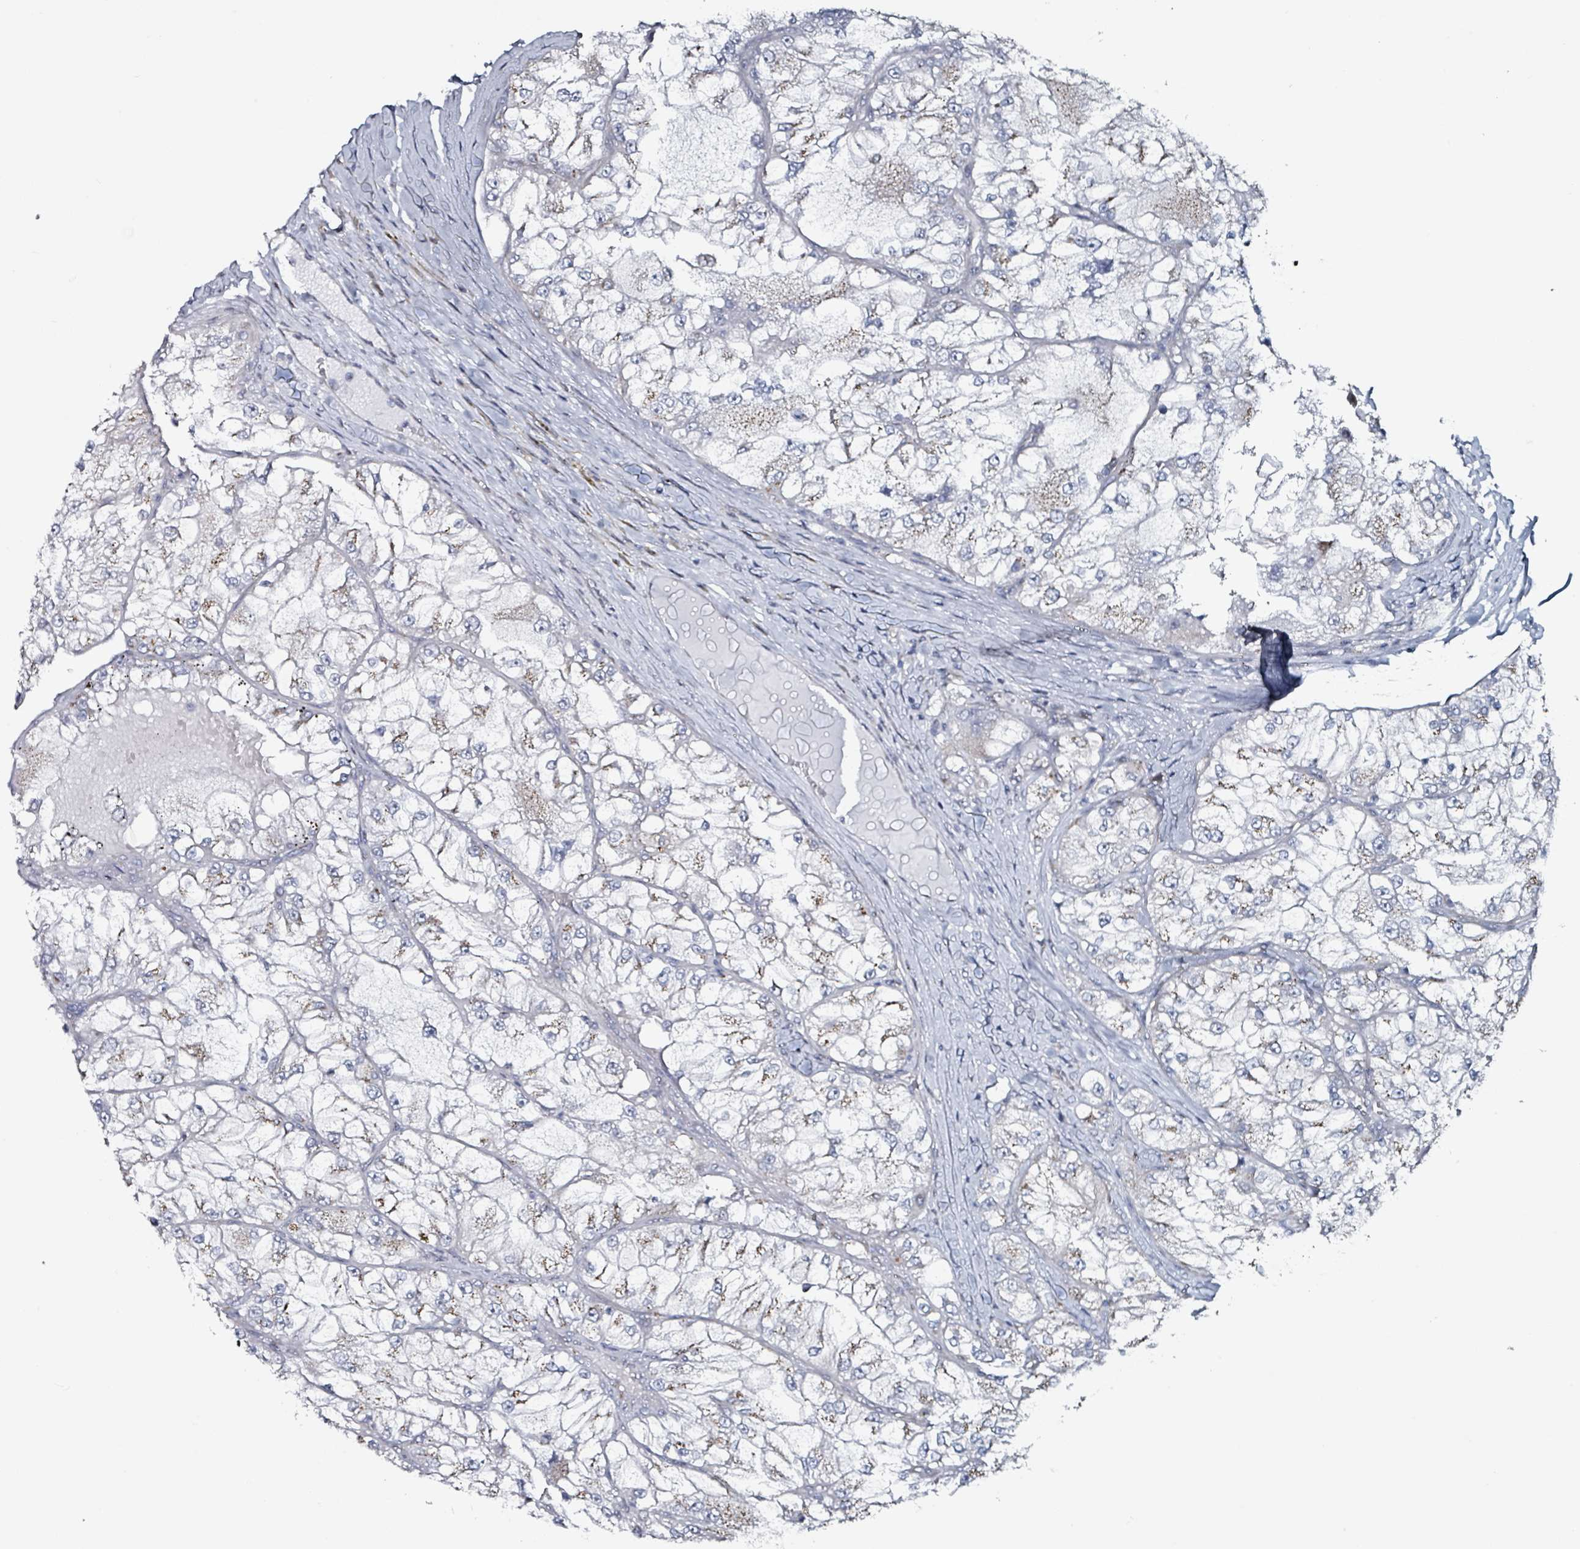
{"staining": {"intensity": "negative", "quantity": "none", "location": "none"}, "tissue": "renal cancer", "cell_type": "Tumor cells", "image_type": "cancer", "snomed": [{"axis": "morphology", "description": "Adenocarcinoma, NOS"}, {"axis": "topography", "description": "Kidney"}], "caption": "Photomicrograph shows no significant protein staining in tumor cells of adenocarcinoma (renal).", "gene": "B3GAT3", "patient": {"sex": "female", "age": 72}}